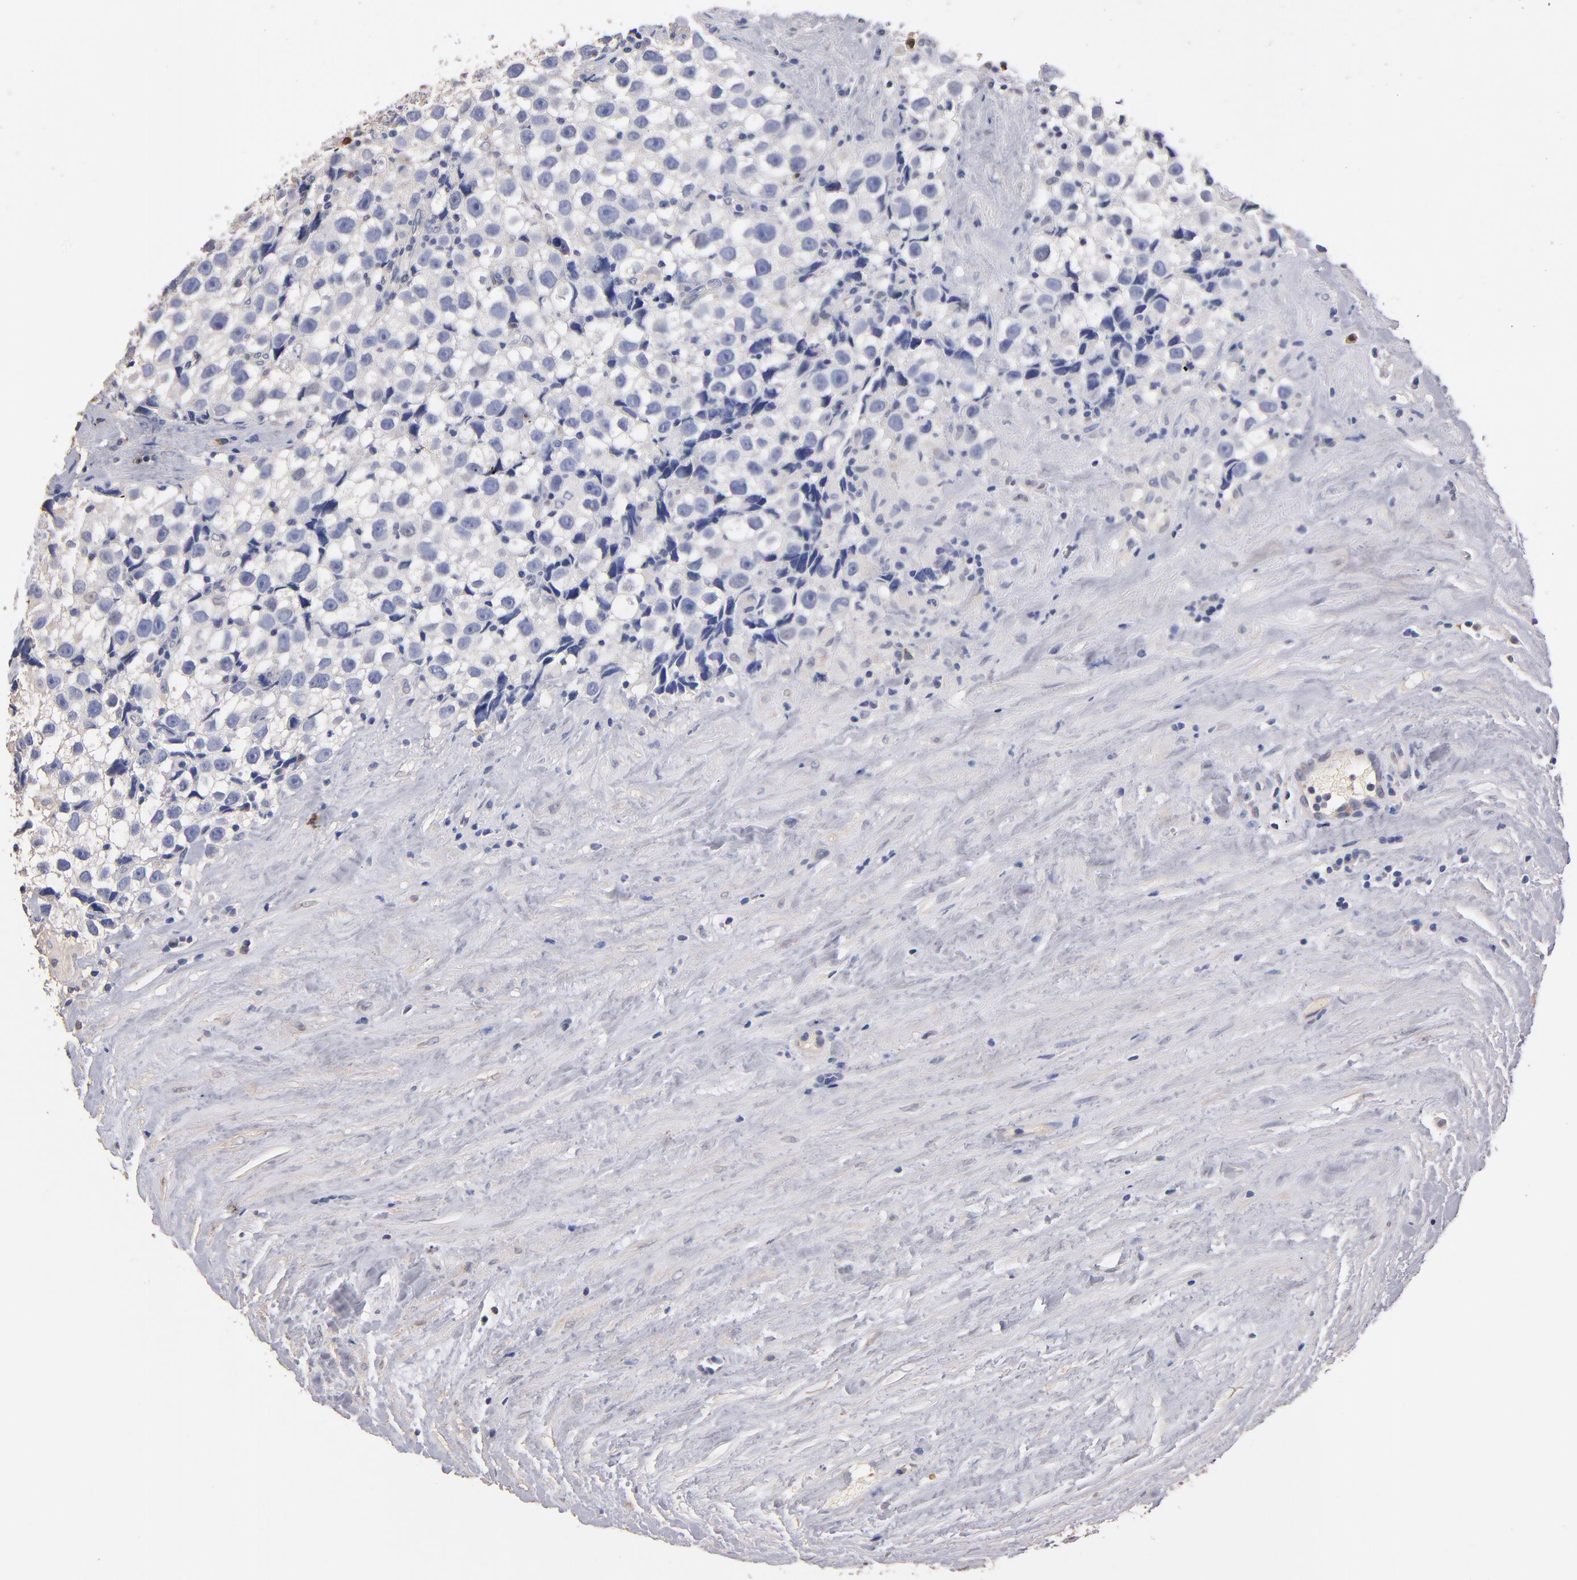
{"staining": {"intensity": "negative", "quantity": "none", "location": "none"}, "tissue": "testis cancer", "cell_type": "Tumor cells", "image_type": "cancer", "snomed": [{"axis": "morphology", "description": "Seminoma, NOS"}, {"axis": "topography", "description": "Testis"}], "caption": "An image of seminoma (testis) stained for a protein displays no brown staining in tumor cells.", "gene": "RO60", "patient": {"sex": "male", "age": 43}}